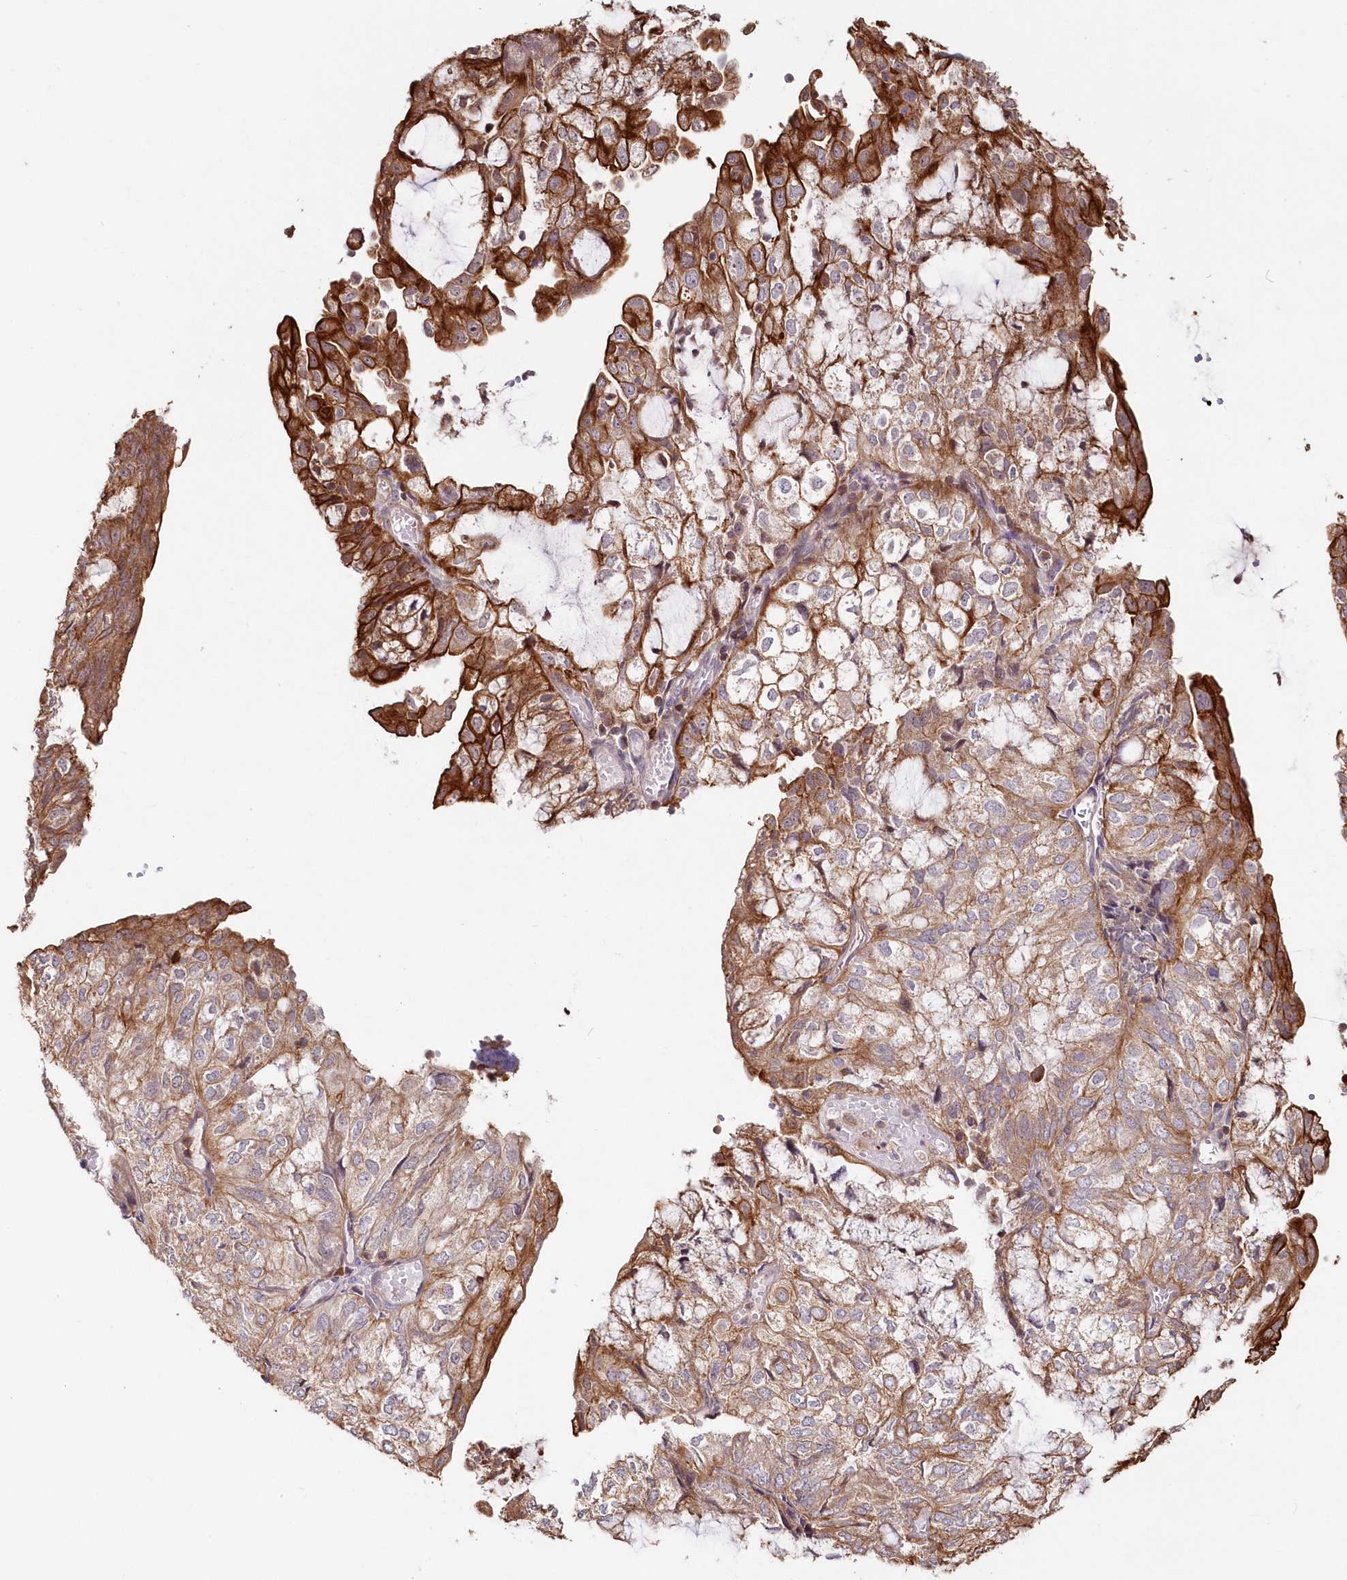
{"staining": {"intensity": "strong", "quantity": "25%-75%", "location": "cytoplasmic/membranous"}, "tissue": "endometrial cancer", "cell_type": "Tumor cells", "image_type": "cancer", "snomed": [{"axis": "morphology", "description": "Adenocarcinoma, NOS"}, {"axis": "topography", "description": "Endometrium"}], "caption": "Immunohistochemical staining of endometrial cancer (adenocarcinoma) displays strong cytoplasmic/membranous protein staining in about 25%-75% of tumor cells.", "gene": "SNED1", "patient": {"sex": "female", "age": 81}}